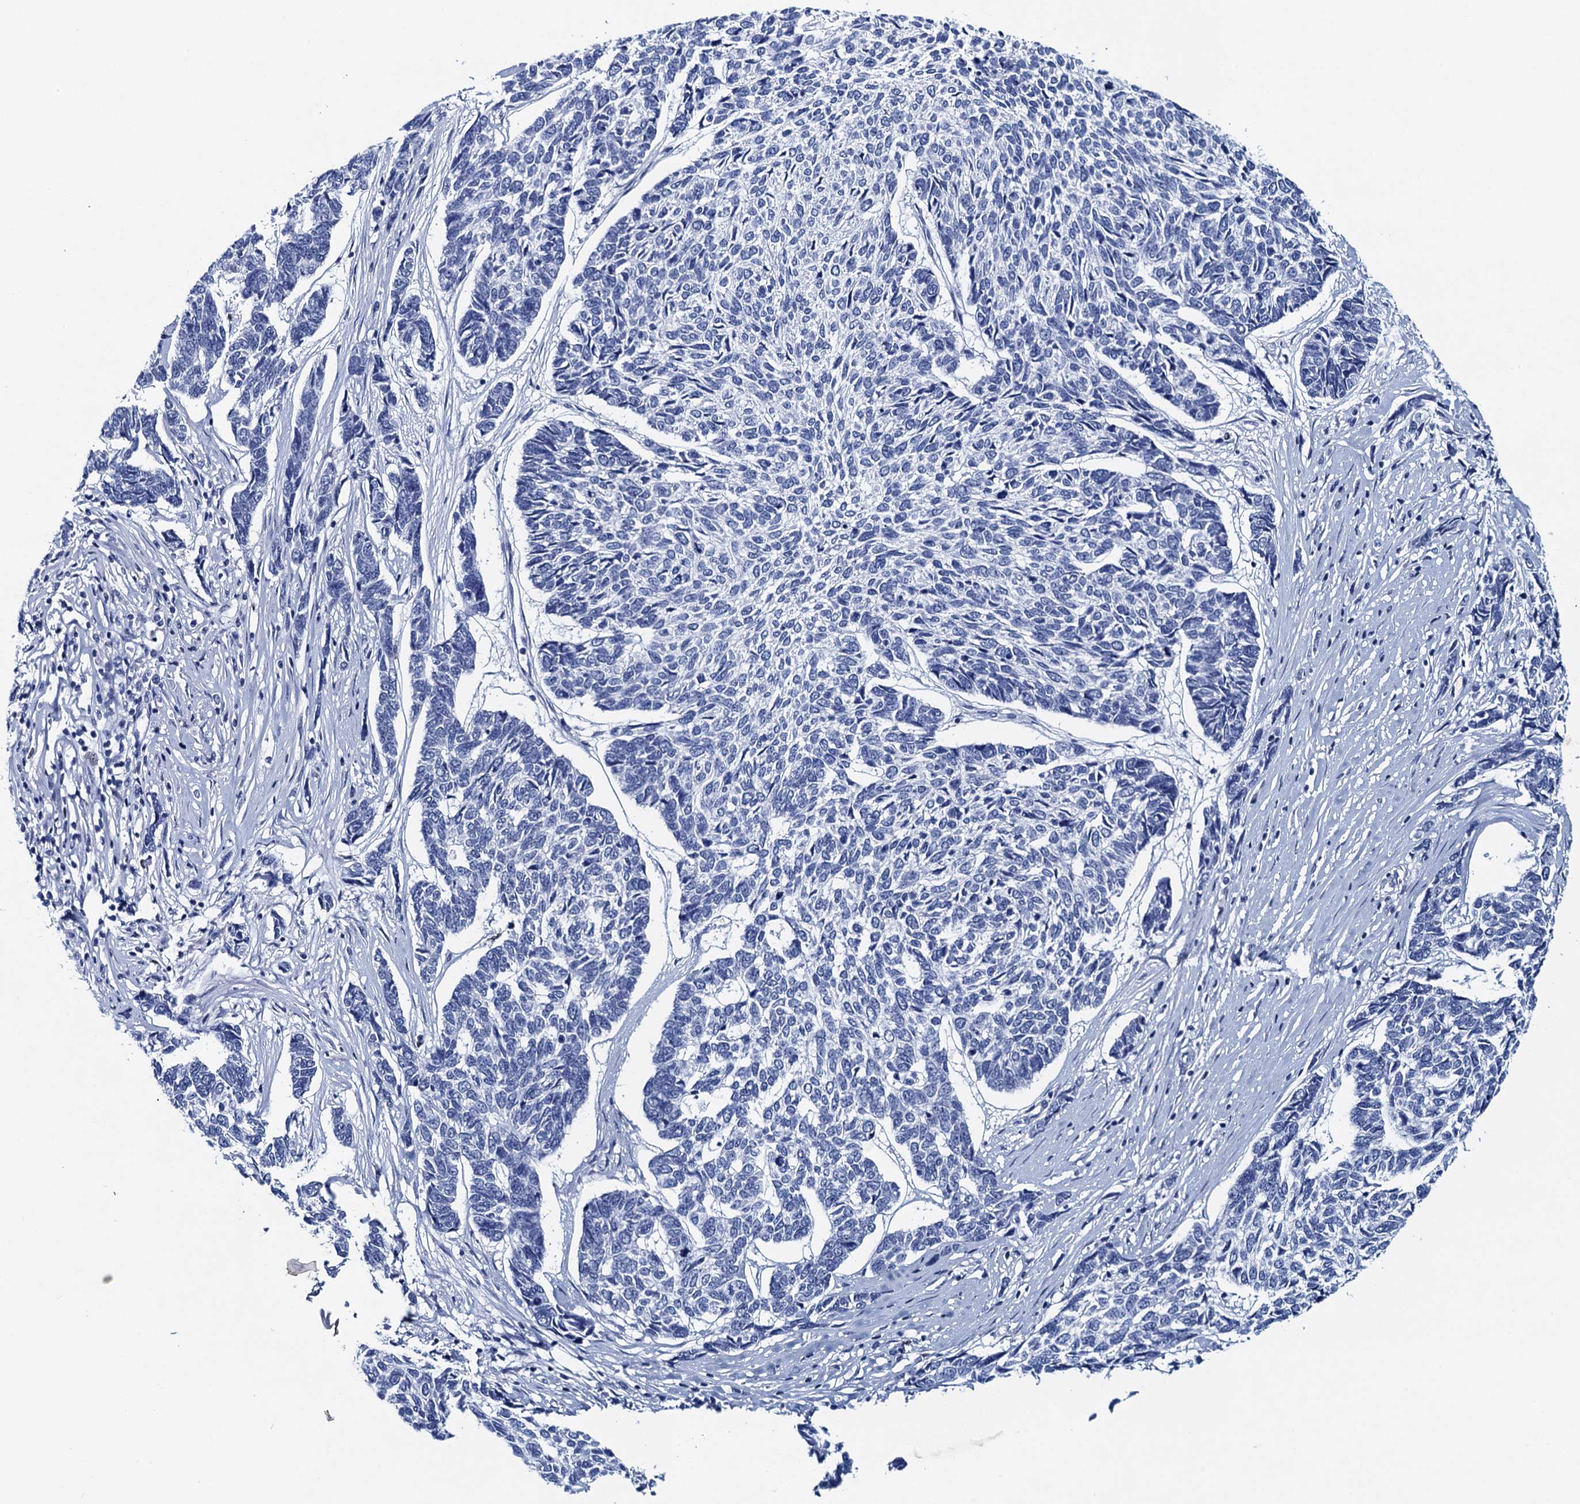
{"staining": {"intensity": "negative", "quantity": "none", "location": "none"}, "tissue": "skin cancer", "cell_type": "Tumor cells", "image_type": "cancer", "snomed": [{"axis": "morphology", "description": "Basal cell carcinoma"}, {"axis": "topography", "description": "Skin"}], "caption": "Immunohistochemical staining of skin cancer (basal cell carcinoma) demonstrates no significant positivity in tumor cells. (DAB (3,3'-diaminobenzidine) IHC with hematoxylin counter stain).", "gene": "RHCG", "patient": {"sex": "female", "age": 65}}